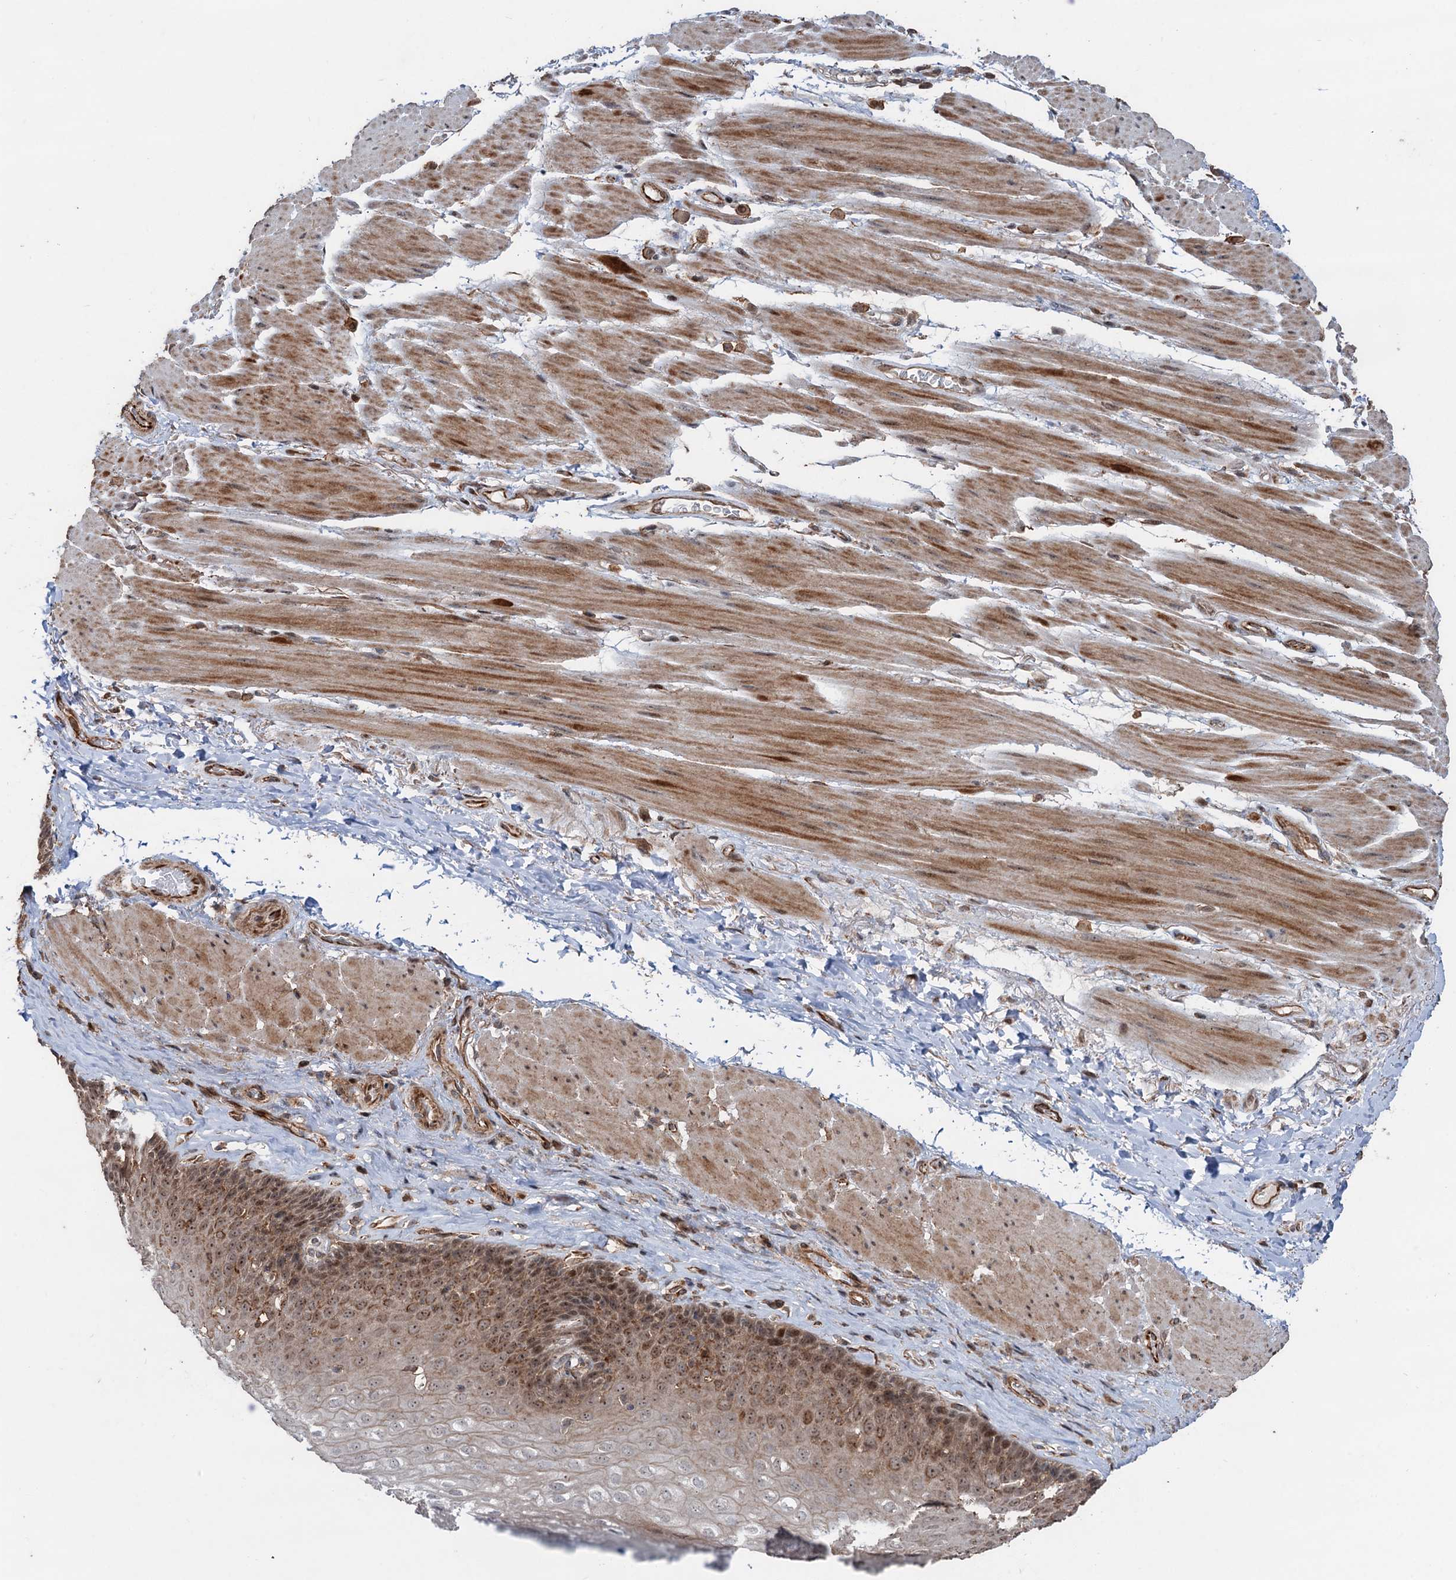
{"staining": {"intensity": "moderate", "quantity": "25%-75%", "location": "cytoplasmic/membranous,nuclear"}, "tissue": "esophagus", "cell_type": "Squamous epithelial cells", "image_type": "normal", "snomed": [{"axis": "morphology", "description": "Normal tissue, NOS"}, {"axis": "topography", "description": "Esophagus"}], "caption": "Immunohistochemical staining of normal esophagus reveals 25%-75% levels of moderate cytoplasmic/membranous,nuclear protein expression in about 25%-75% of squamous epithelial cells.", "gene": "TMA16", "patient": {"sex": "female", "age": 66}}